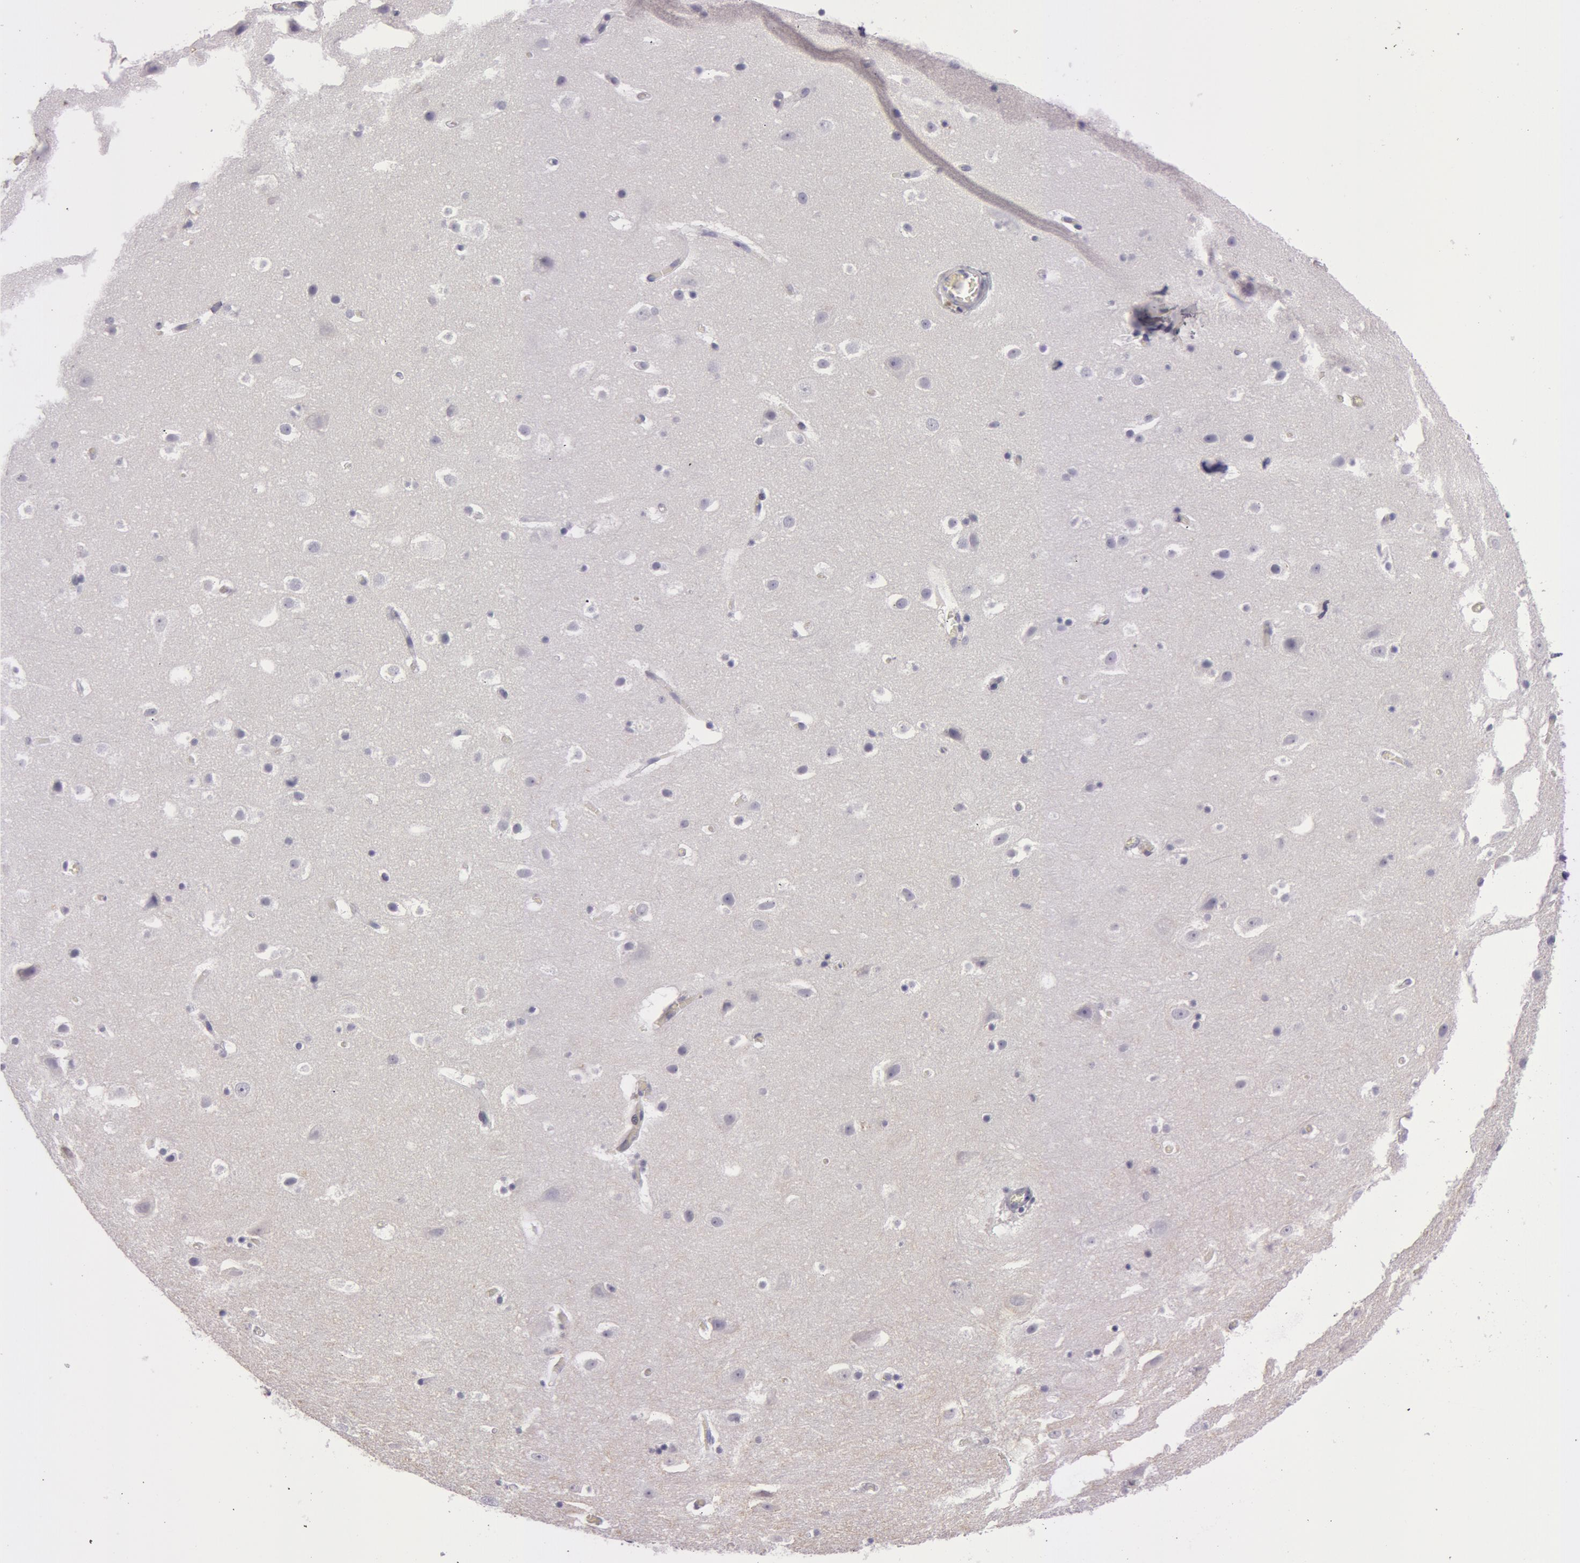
{"staining": {"intensity": "negative", "quantity": "none", "location": "none"}, "tissue": "hippocampus", "cell_type": "Glial cells", "image_type": "normal", "snomed": [{"axis": "morphology", "description": "Normal tissue, NOS"}, {"axis": "topography", "description": "Hippocampus"}], "caption": "Immunohistochemistry (IHC) image of normal human hippocampus stained for a protein (brown), which demonstrates no positivity in glial cells.", "gene": "IL1RN", "patient": {"sex": "male", "age": 45}}